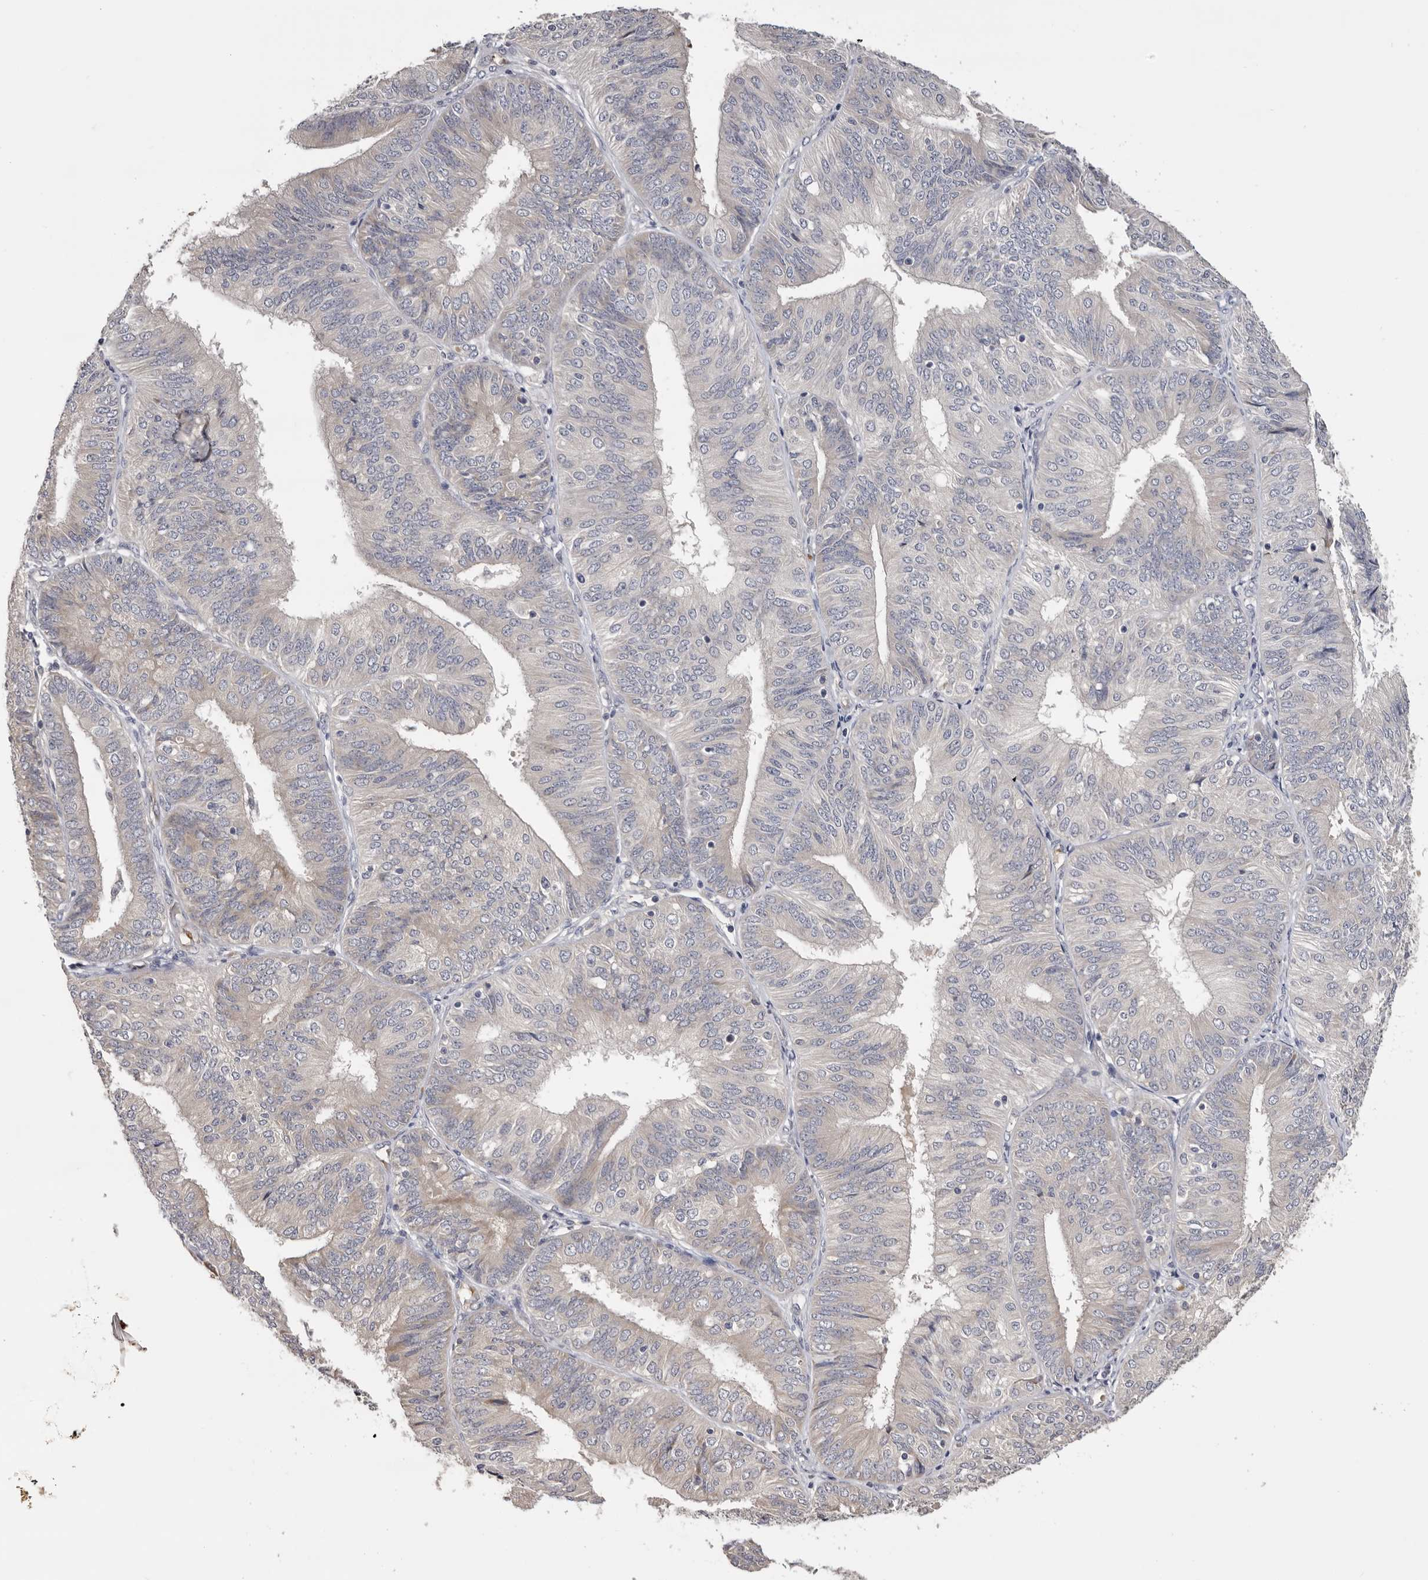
{"staining": {"intensity": "negative", "quantity": "none", "location": "none"}, "tissue": "endometrial cancer", "cell_type": "Tumor cells", "image_type": "cancer", "snomed": [{"axis": "morphology", "description": "Adenocarcinoma, NOS"}, {"axis": "topography", "description": "Endometrium"}], "caption": "Immunohistochemistry of human endometrial cancer (adenocarcinoma) displays no staining in tumor cells. The staining is performed using DAB brown chromogen with nuclei counter-stained in using hematoxylin.", "gene": "KIF2B", "patient": {"sex": "female", "age": 58}}